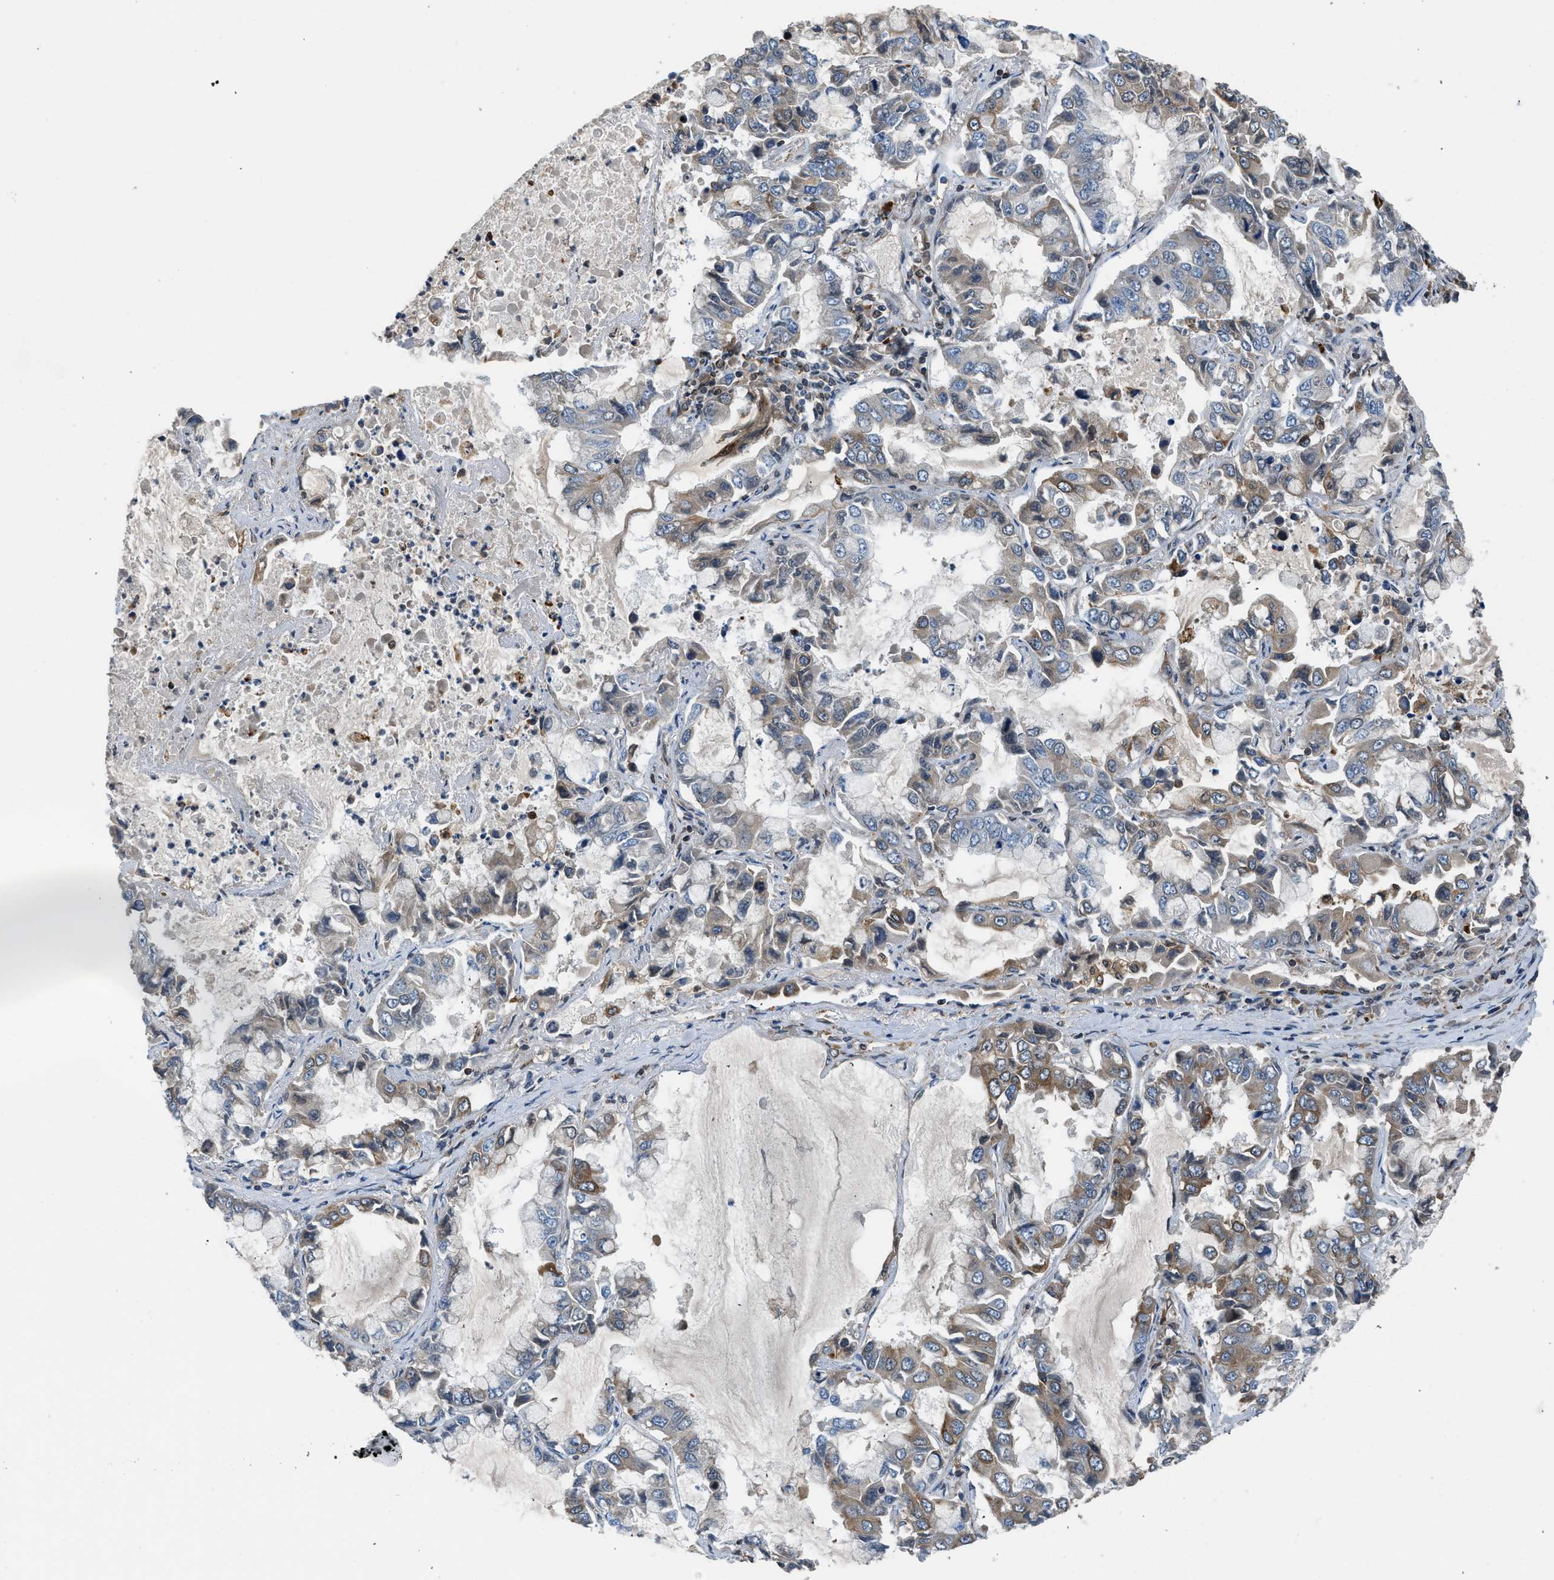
{"staining": {"intensity": "moderate", "quantity": "<25%", "location": "cytoplasmic/membranous"}, "tissue": "lung cancer", "cell_type": "Tumor cells", "image_type": "cancer", "snomed": [{"axis": "morphology", "description": "Adenocarcinoma, NOS"}, {"axis": "topography", "description": "Lung"}], "caption": "Tumor cells demonstrate low levels of moderate cytoplasmic/membranous staining in approximately <25% of cells in human lung cancer. The staining was performed using DAB, with brown indicating positive protein expression. Nuclei are stained blue with hematoxylin.", "gene": "RETREG3", "patient": {"sex": "male", "age": 64}}